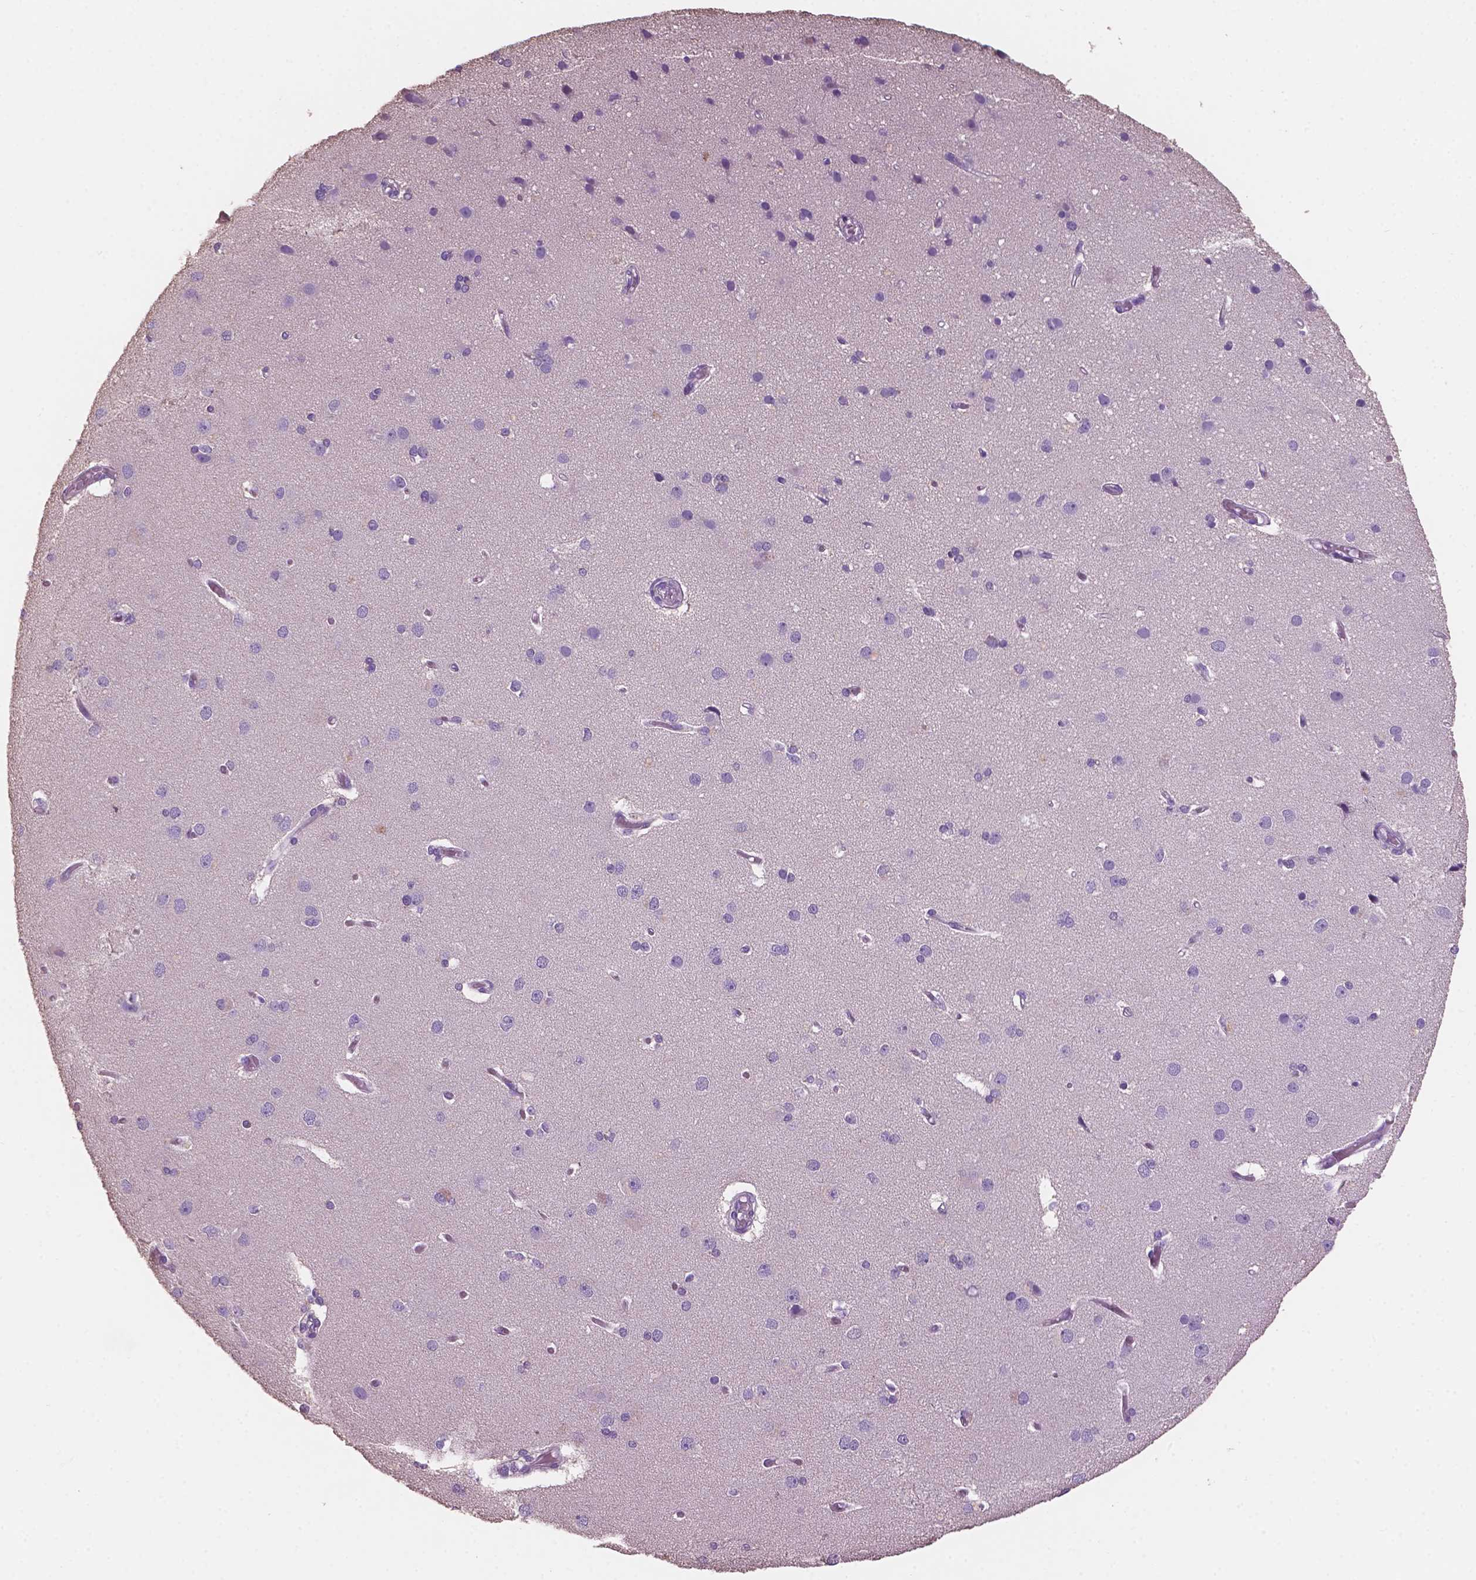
{"staining": {"intensity": "negative", "quantity": "none", "location": "none"}, "tissue": "cerebral cortex", "cell_type": "Endothelial cells", "image_type": "normal", "snomed": [{"axis": "morphology", "description": "Normal tissue, NOS"}, {"axis": "morphology", "description": "Glioma, malignant, High grade"}, {"axis": "topography", "description": "Cerebral cortex"}], "caption": "The micrograph reveals no significant expression in endothelial cells of cerebral cortex. Brightfield microscopy of IHC stained with DAB (3,3'-diaminobenzidine) (brown) and hematoxylin (blue), captured at high magnification.", "gene": "SBSN", "patient": {"sex": "male", "age": 71}}